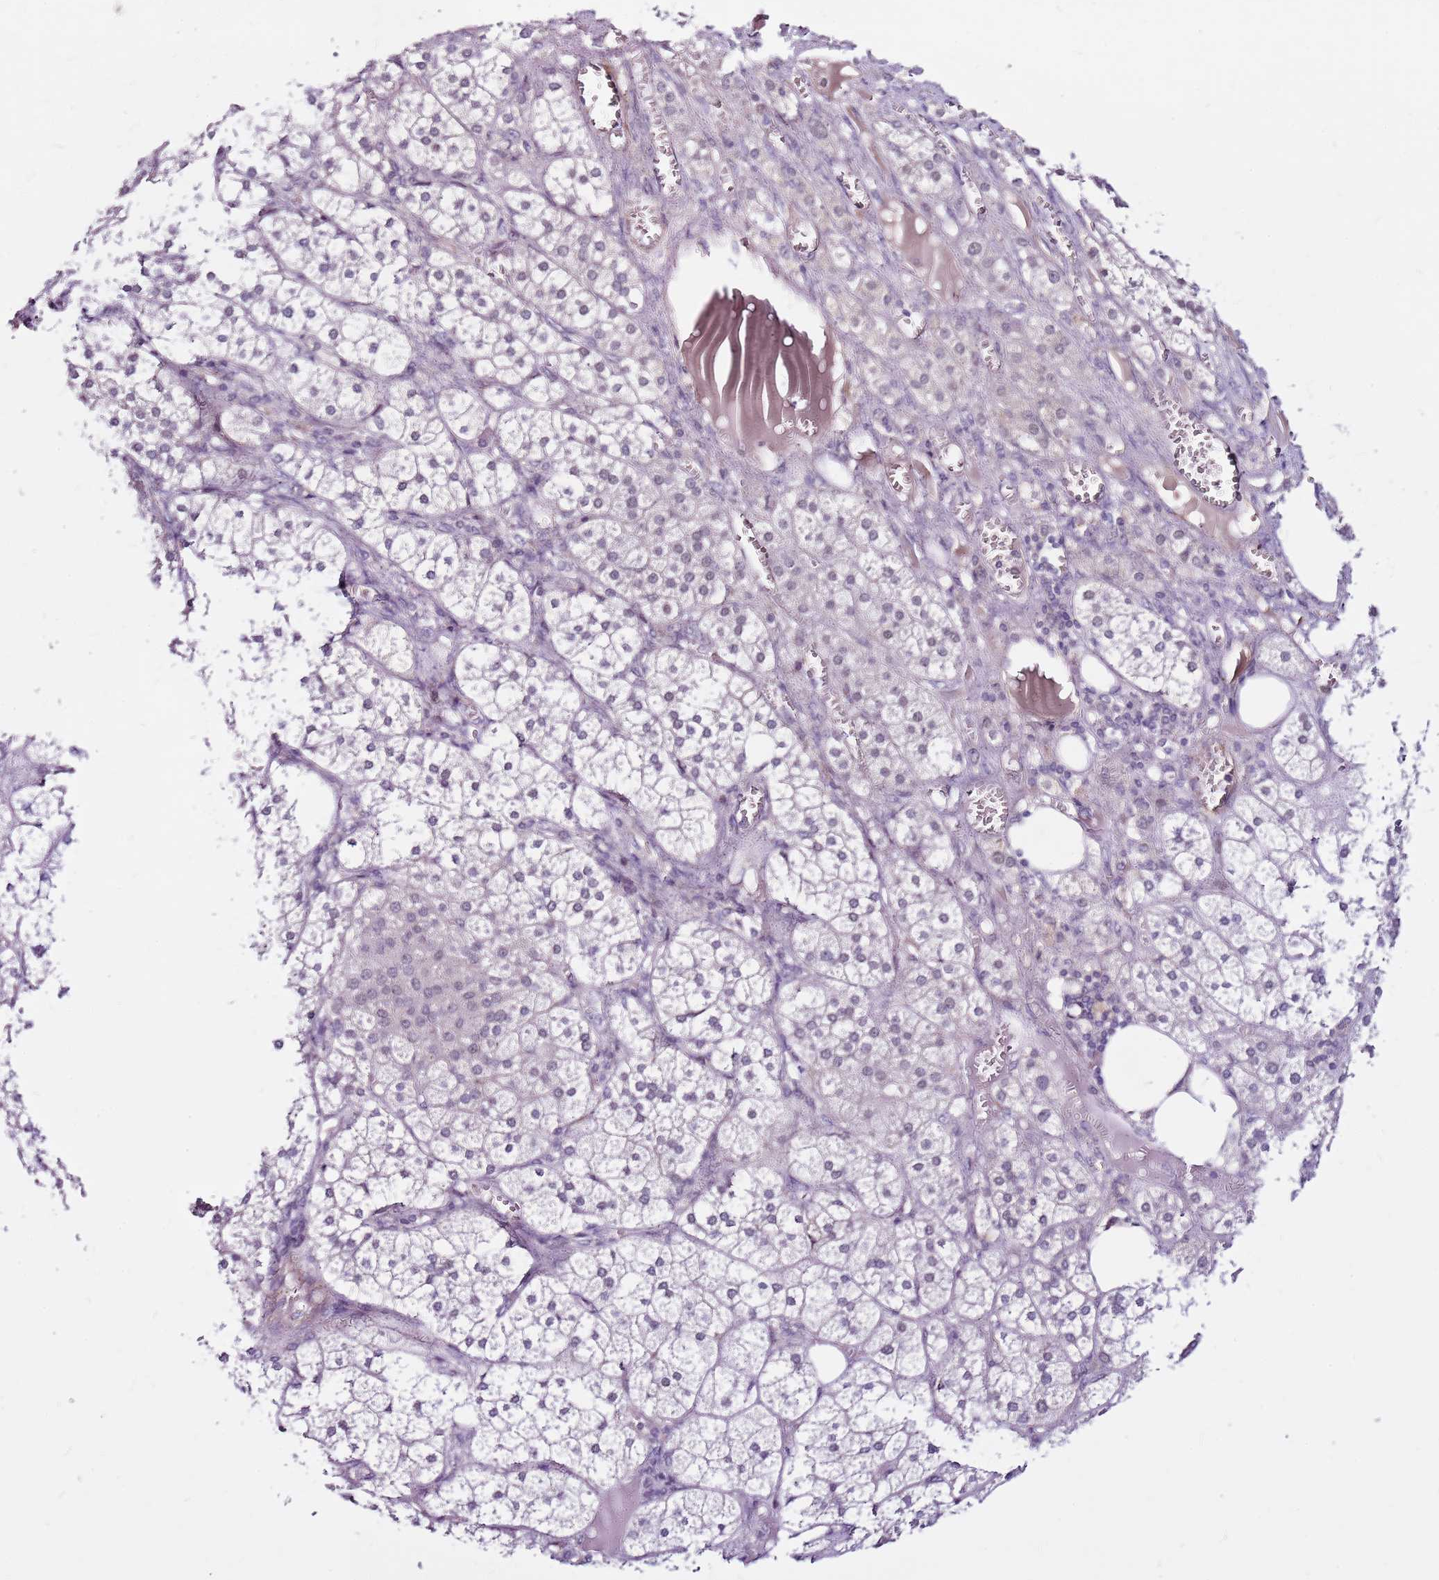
{"staining": {"intensity": "moderate", "quantity": "<25%", "location": "nuclear"}, "tissue": "adrenal gland", "cell_type": "Glandular cells", "image_type": "normal", "snomed": [{"axis": "morphology", "description": "Normal tissue, NOS"}, {"axis": "topography", "description": "Adrenal gland"}], "caption": "Benign adrenal gland was stained to show a protein in brown. There is low levels of moderate nuclear staining in approximately <25% of glandular cells.", "gene": "POLE3", "patient": {"sex": "female", "age": 61}}